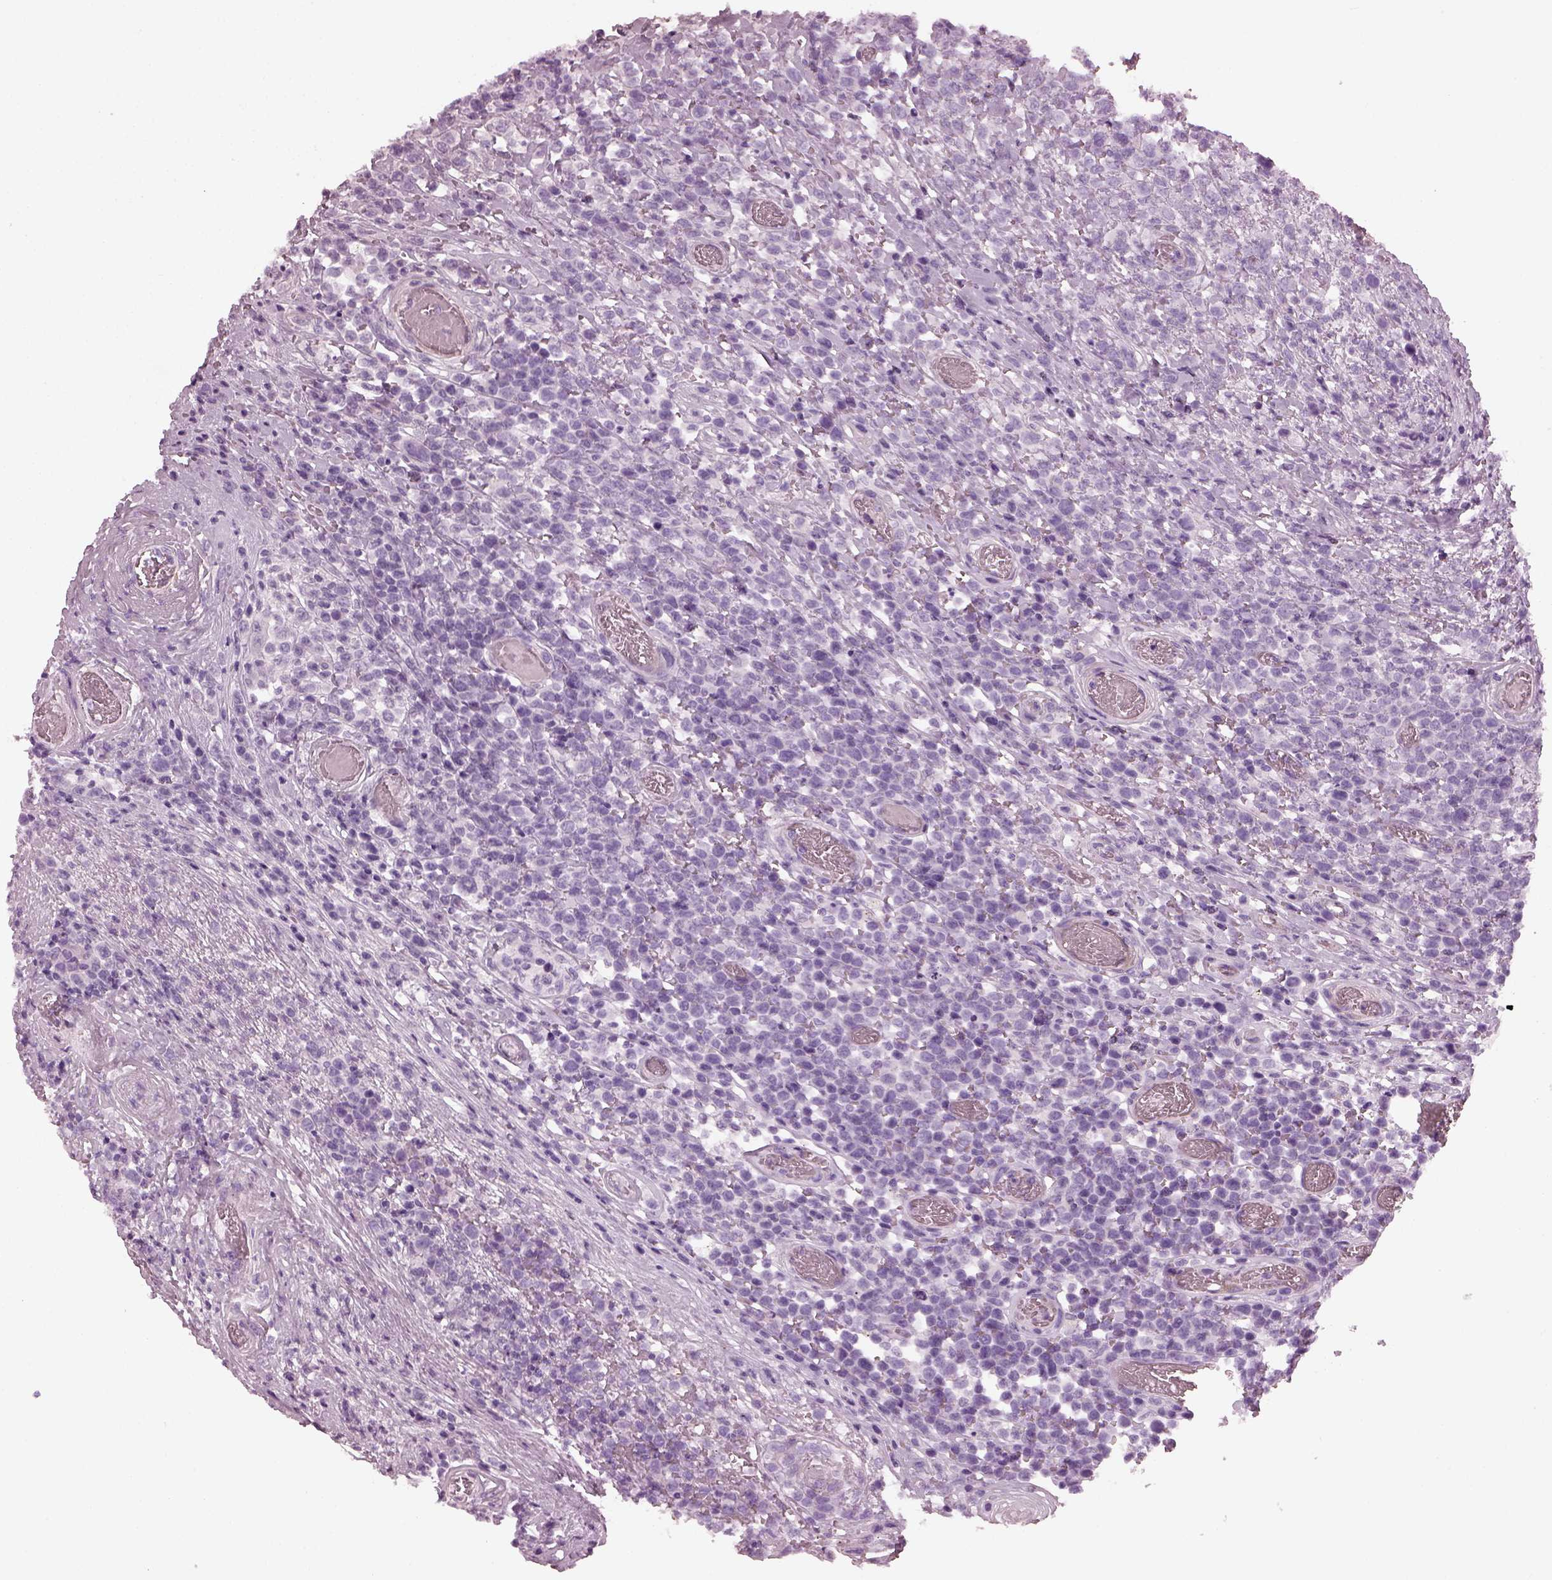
{"staining": {"intensity": "negative", "quantity": "none", "location": "none"}, "tissue": "lymphoma", "cell_type": "Tumor cells", "image_type": "cancer", "snomed": [{"axis": "morphology", "description": "Malignant lymphoma, non-Hodgkin's type, High grade"}, {"axis": "topography", "description": "Soft tissue"}], "caption": "Malignant lymphoma, non-Hodgkin's type (high-grade) stained for a protein using IHC exhibits no expression tumor cells.", "gene": "BFSP1", "patient": {"sex": "female", "age": 56}}